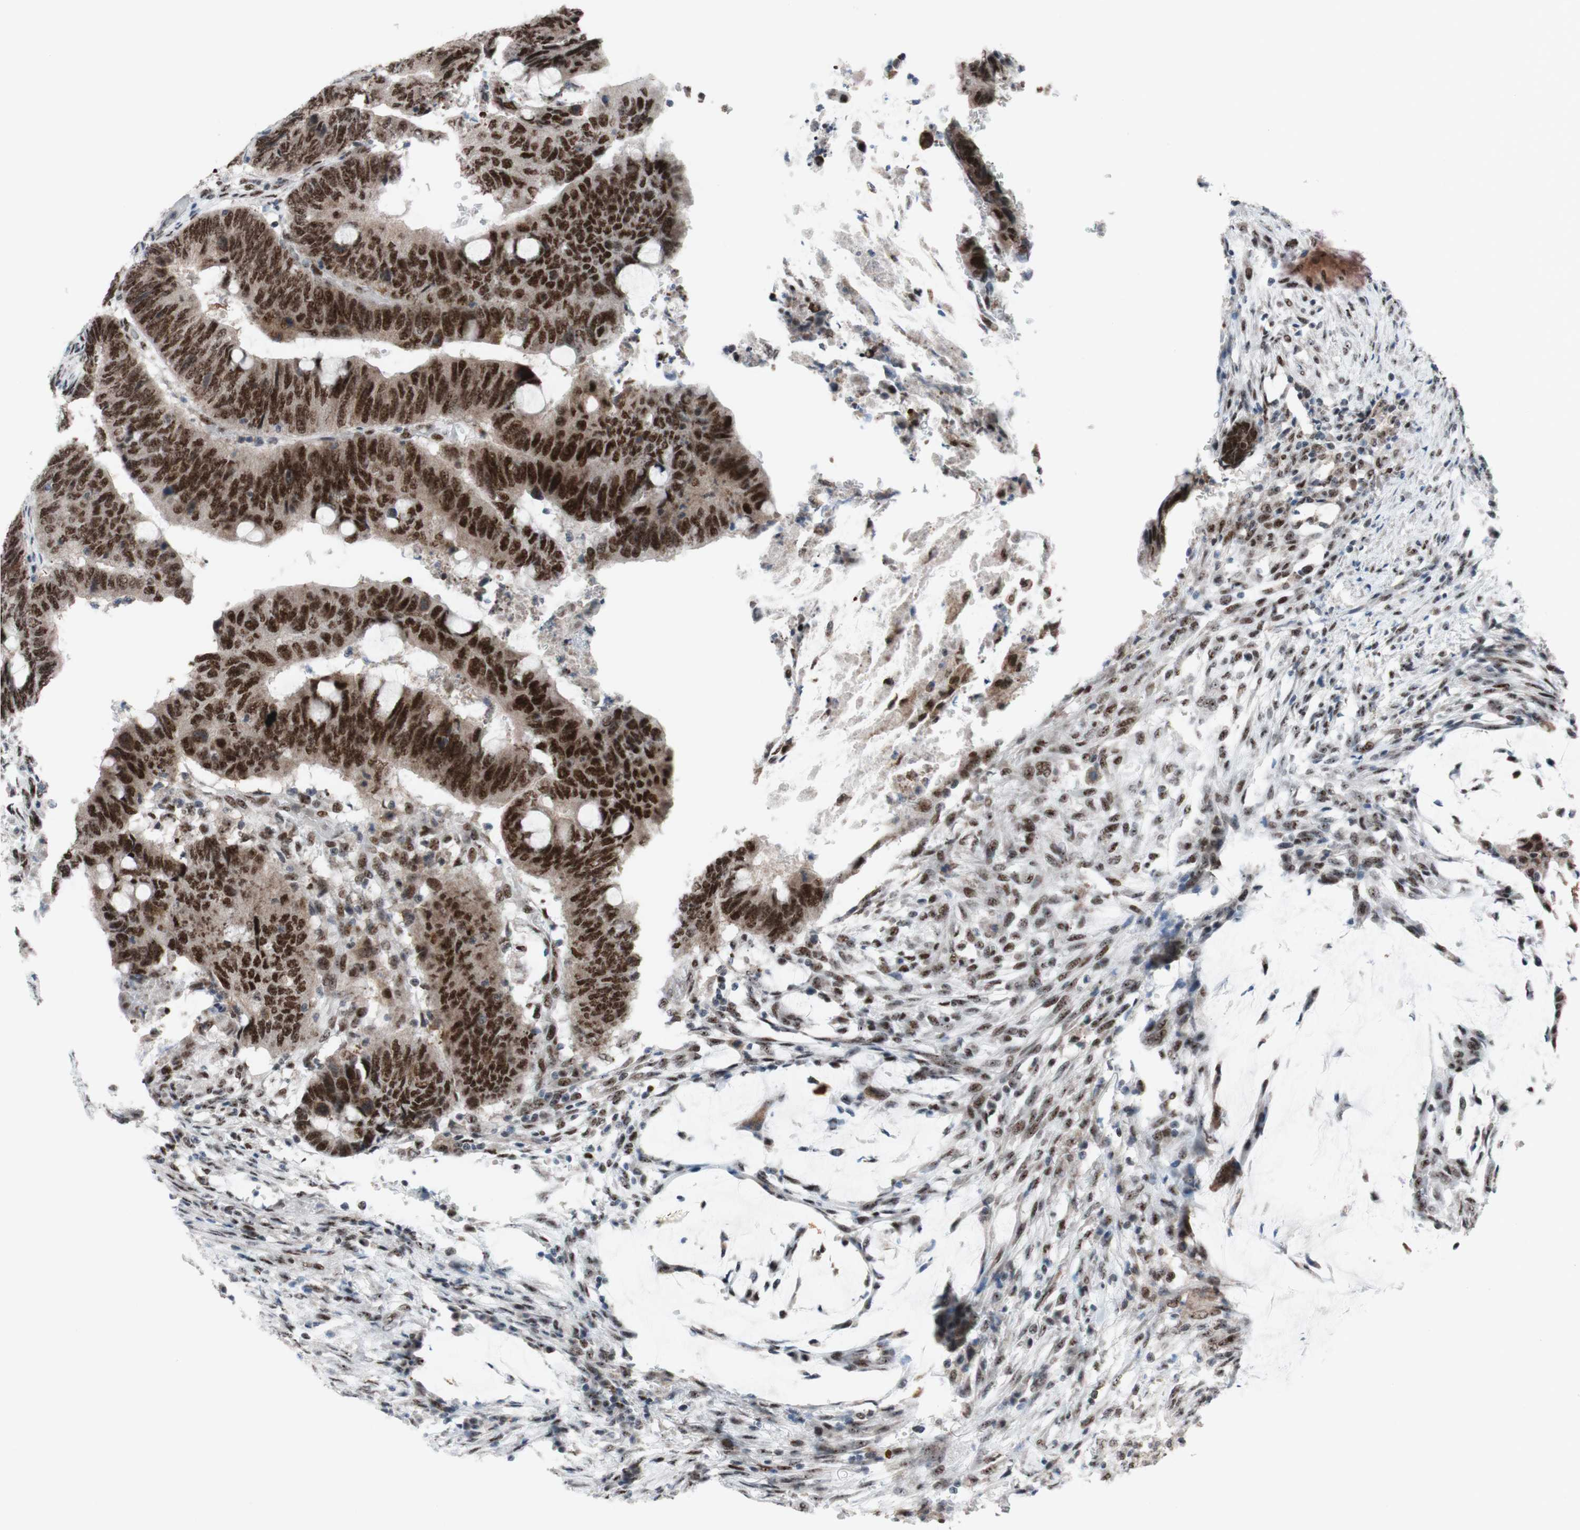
{"staining": {"intensity": "strong", "quantity": ">75%", "location": "nuclear"}, "tissue": "colorectal cancer", "cell_type": "Tumor cells", "image_type": "cancer", "snomed": [{"axis": "morphology", "description": "Normal tissue, NOS"}, {"axis": "morphology", "description": "Adenocarcinoma, NOS"}, {"axis": "topography", "description": "Rectum"}, {"axis": "topography", "description": "Peripheral nerve tissue"}], "caption": "DAB (3,3'-diaminobenzidine) immunohistochemical staining of colorectal cancer (adenocarcinoma) shows strong nuclear protein positivity in approximately >75% of tumor cells.", "gene": "POLR1A", "patient": {"sex": "male", "age": 92}}